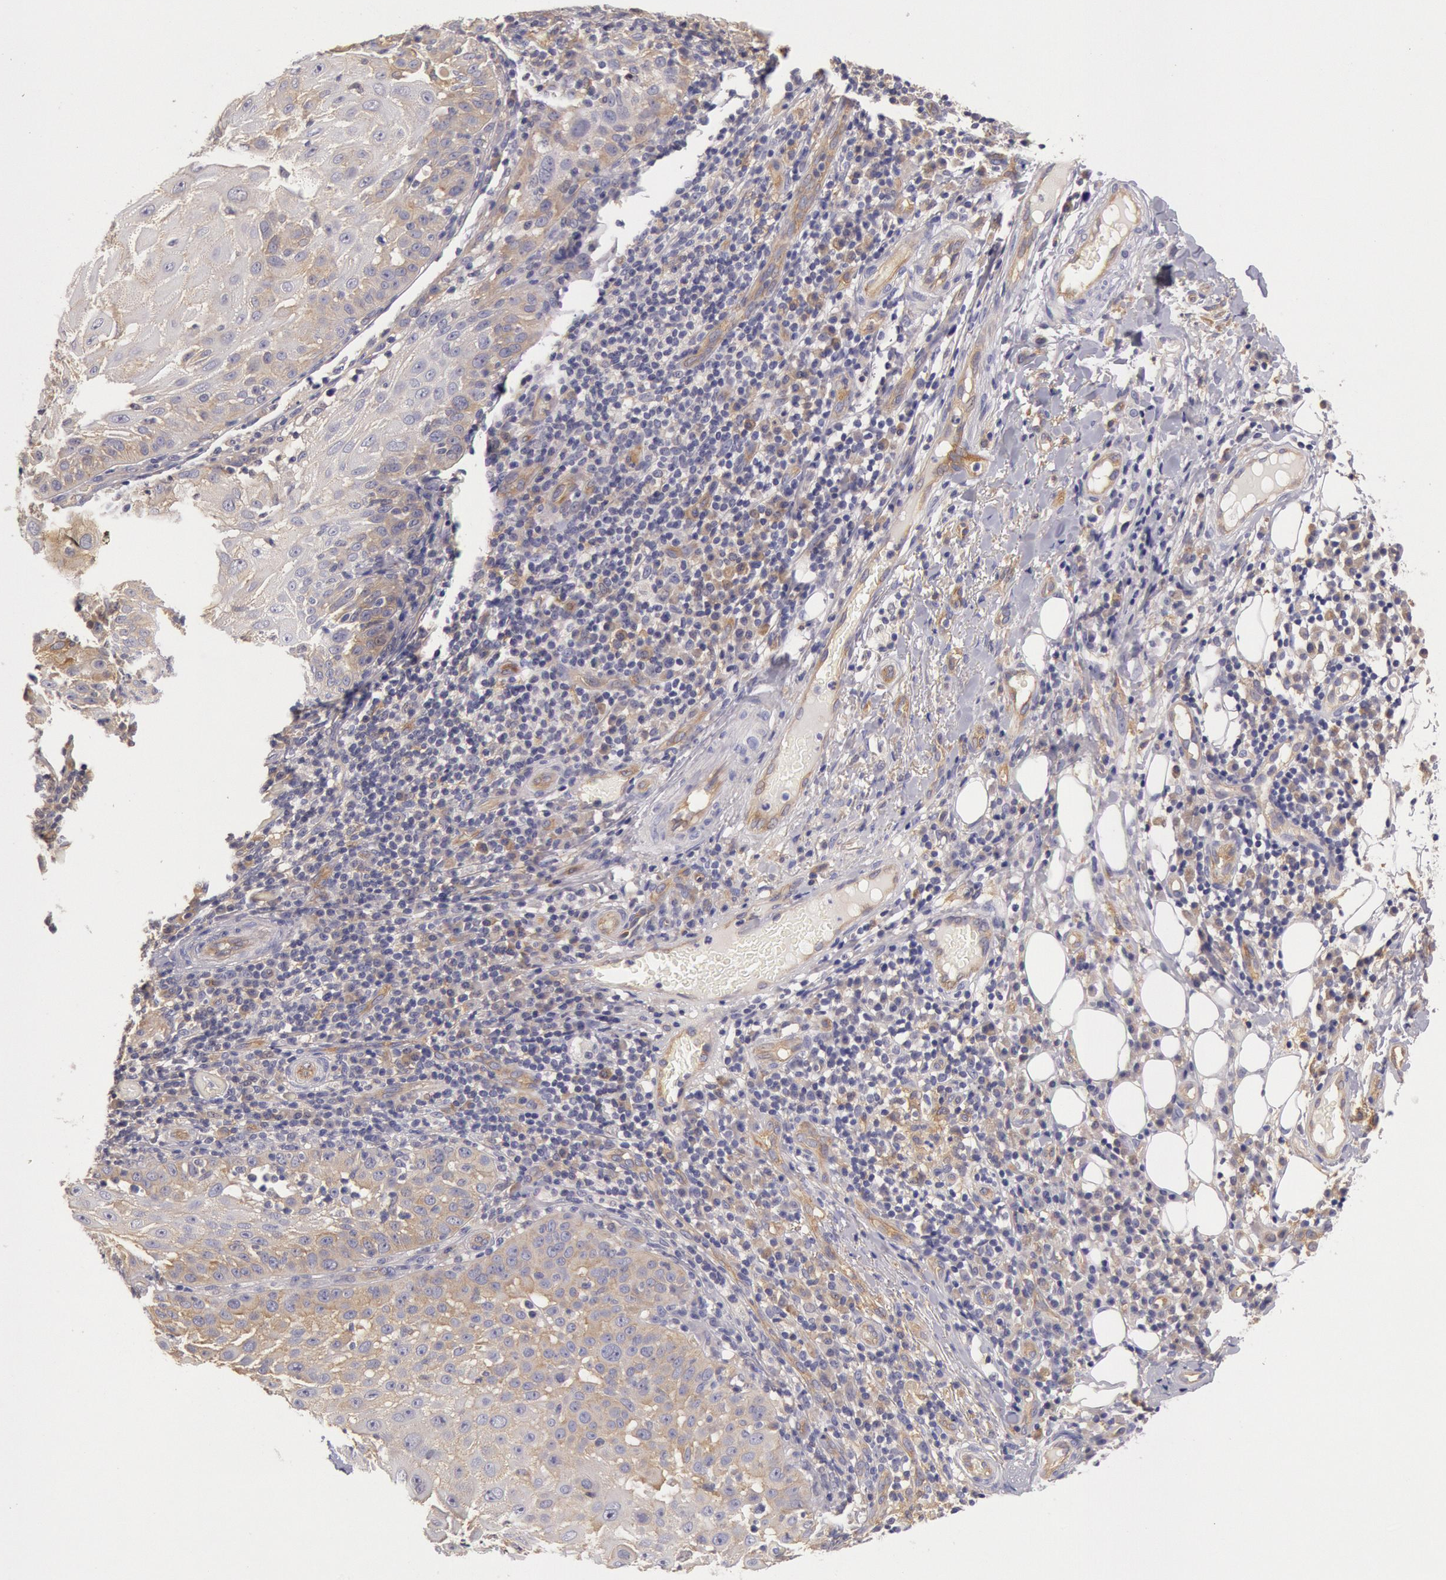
{"staining": {"intensity": "weak", "quantity": ">75%", "location": "cytoplasmic/membranous"}, "tissue": "skin cancer", "cell_type": "Tumor cells", "image_type": "cancer", "snomed": [{"axis": "morphology", "description": "Squamous cell carcinoma, NOS"}, {"axis": "topography", "description": "Skin"}], "caption": "Human squamous cell carcinoma (skin) stained with a brown dye displays weak cytoplasmic/membranous positive positivity in about >75% of tumor cells.", "gene": "MYO5A", "patient": {"sex": "female", "age": 89}}